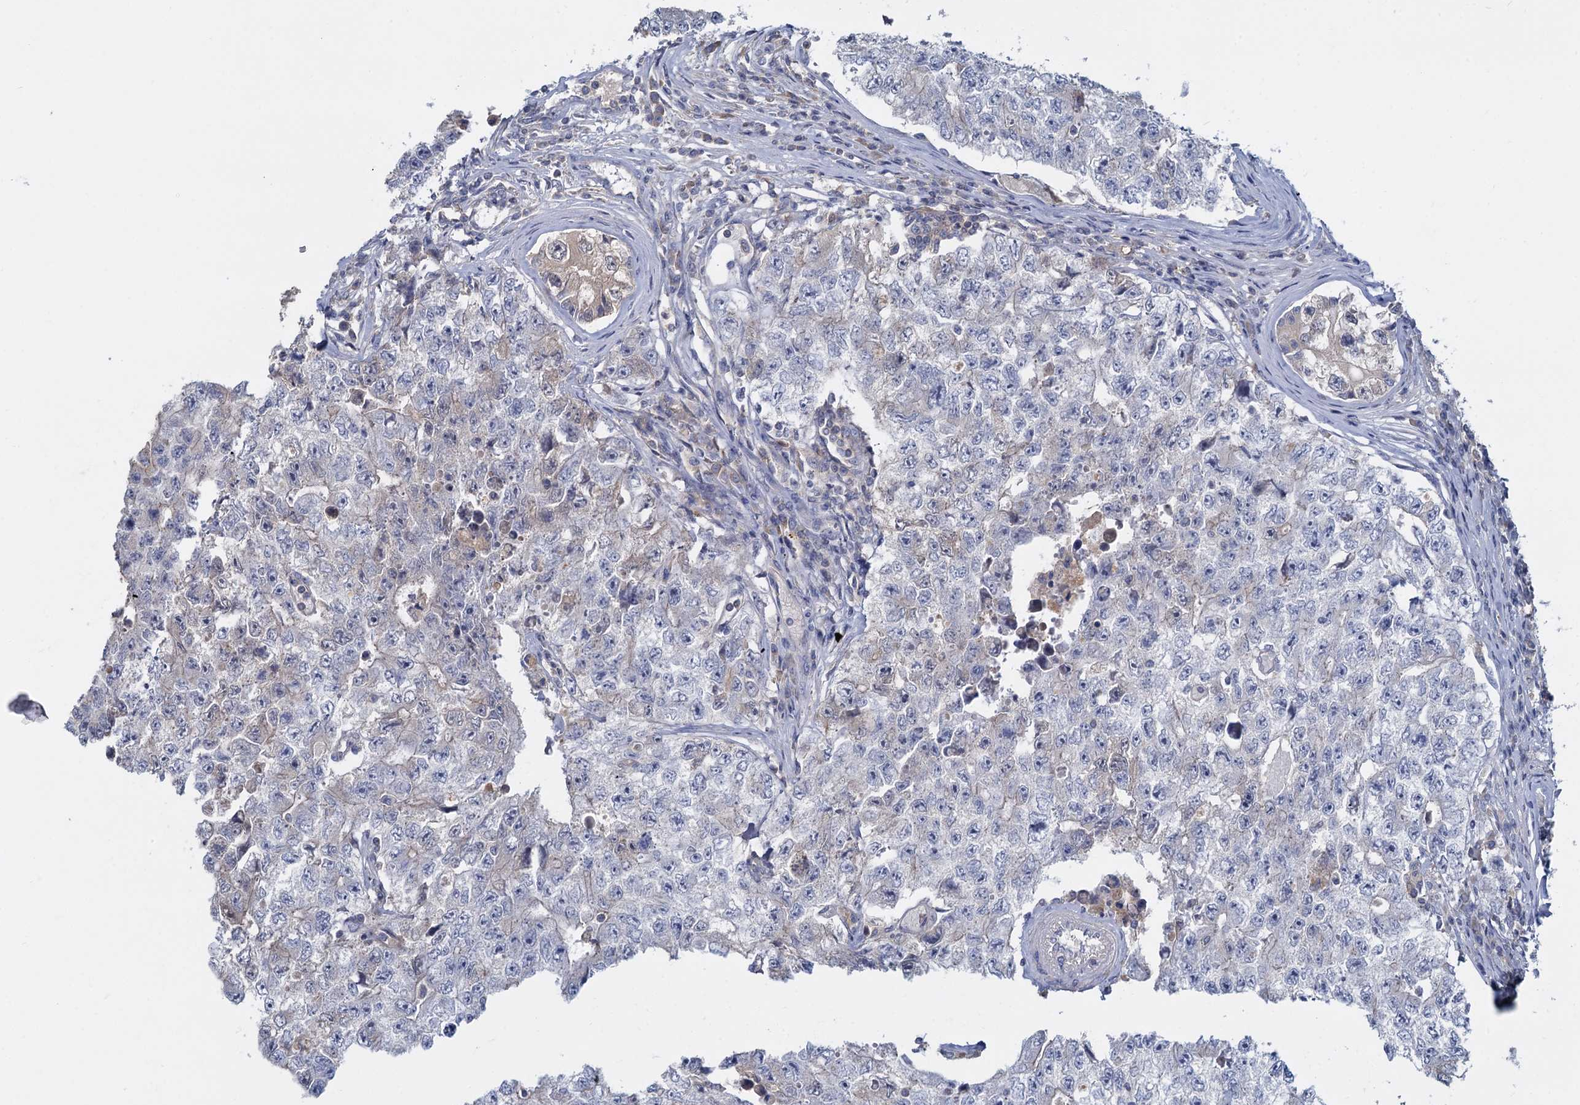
{"staining": {"intensity": "negative", "quantity": "none", "location": "none"}, "tissue": "testis cancer", "cell_type": "Tumor cells", "image_type": "cancer", "snomed": [{"axis": "morphology", "description": "Carcinoma, Embryonal, NOS"}, {"axis": "topography", "description": "Testis"}], "caption": "Tumor cells show no significant expression in testis cancer (embryonal carcinoma). Nuclei are stained in blue.", "gene": "ACSM3", "patient": {"sex": "male", "age": 17}}